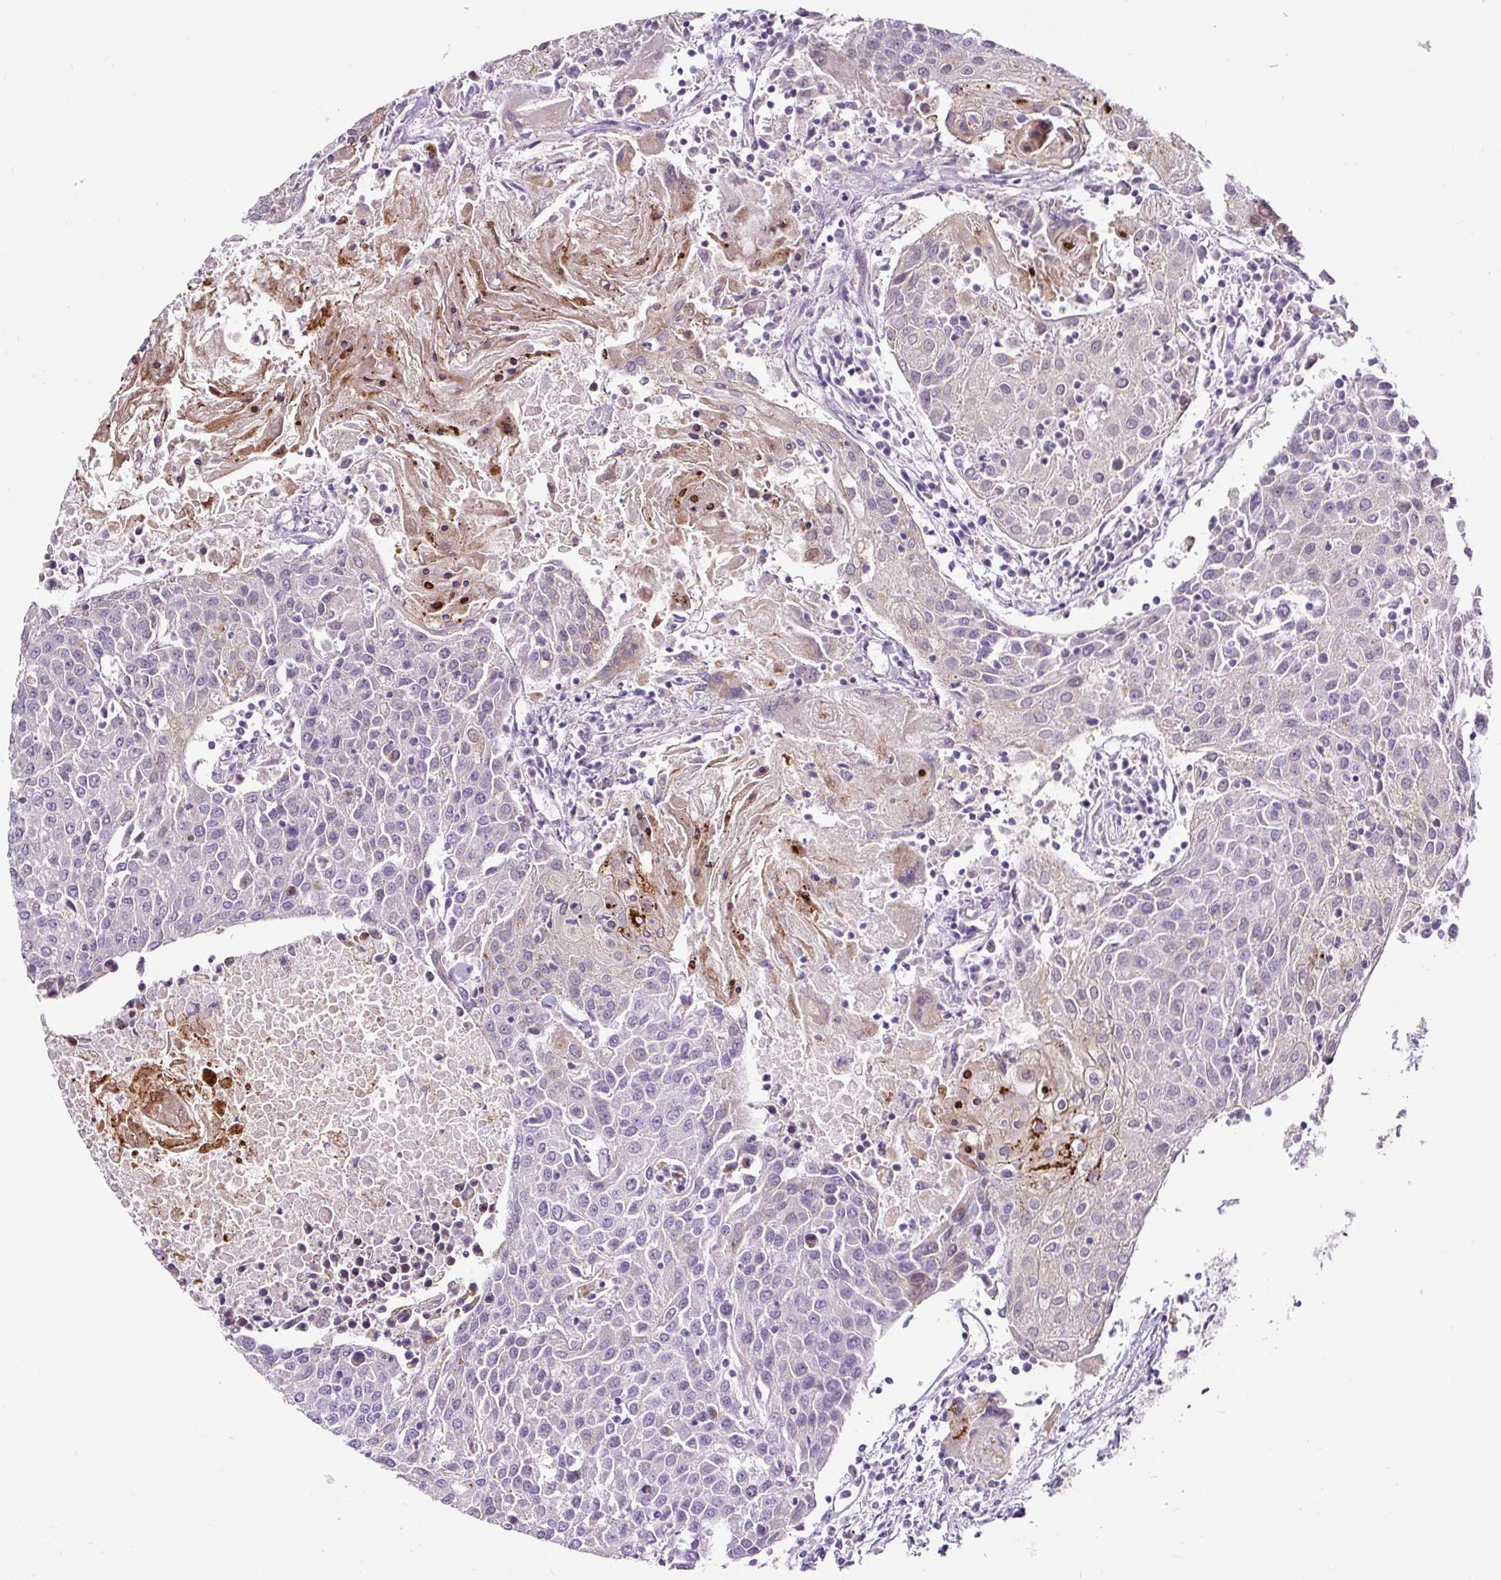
{"staining": {"intensity": "negative", "quantity": "none", "location": "none"}, "tissue": "urothelial cancer", "cell_type": "Tumor cells", "image_type": "cancer", "snomed": [{"axis": "morphology", "description": "Urothelial carcinoma, High grade"}, {"axis": "topography", "description": "Urinary bladder"}], "caption": "This photomicrograph is of urothelial cancer stained with IHC to label a protein in brown with the nuclei are counter-stained blue. There is no staining in tumor cells.", "gene": "HPS4", "patient": {"sex": "female", "age": 85}}